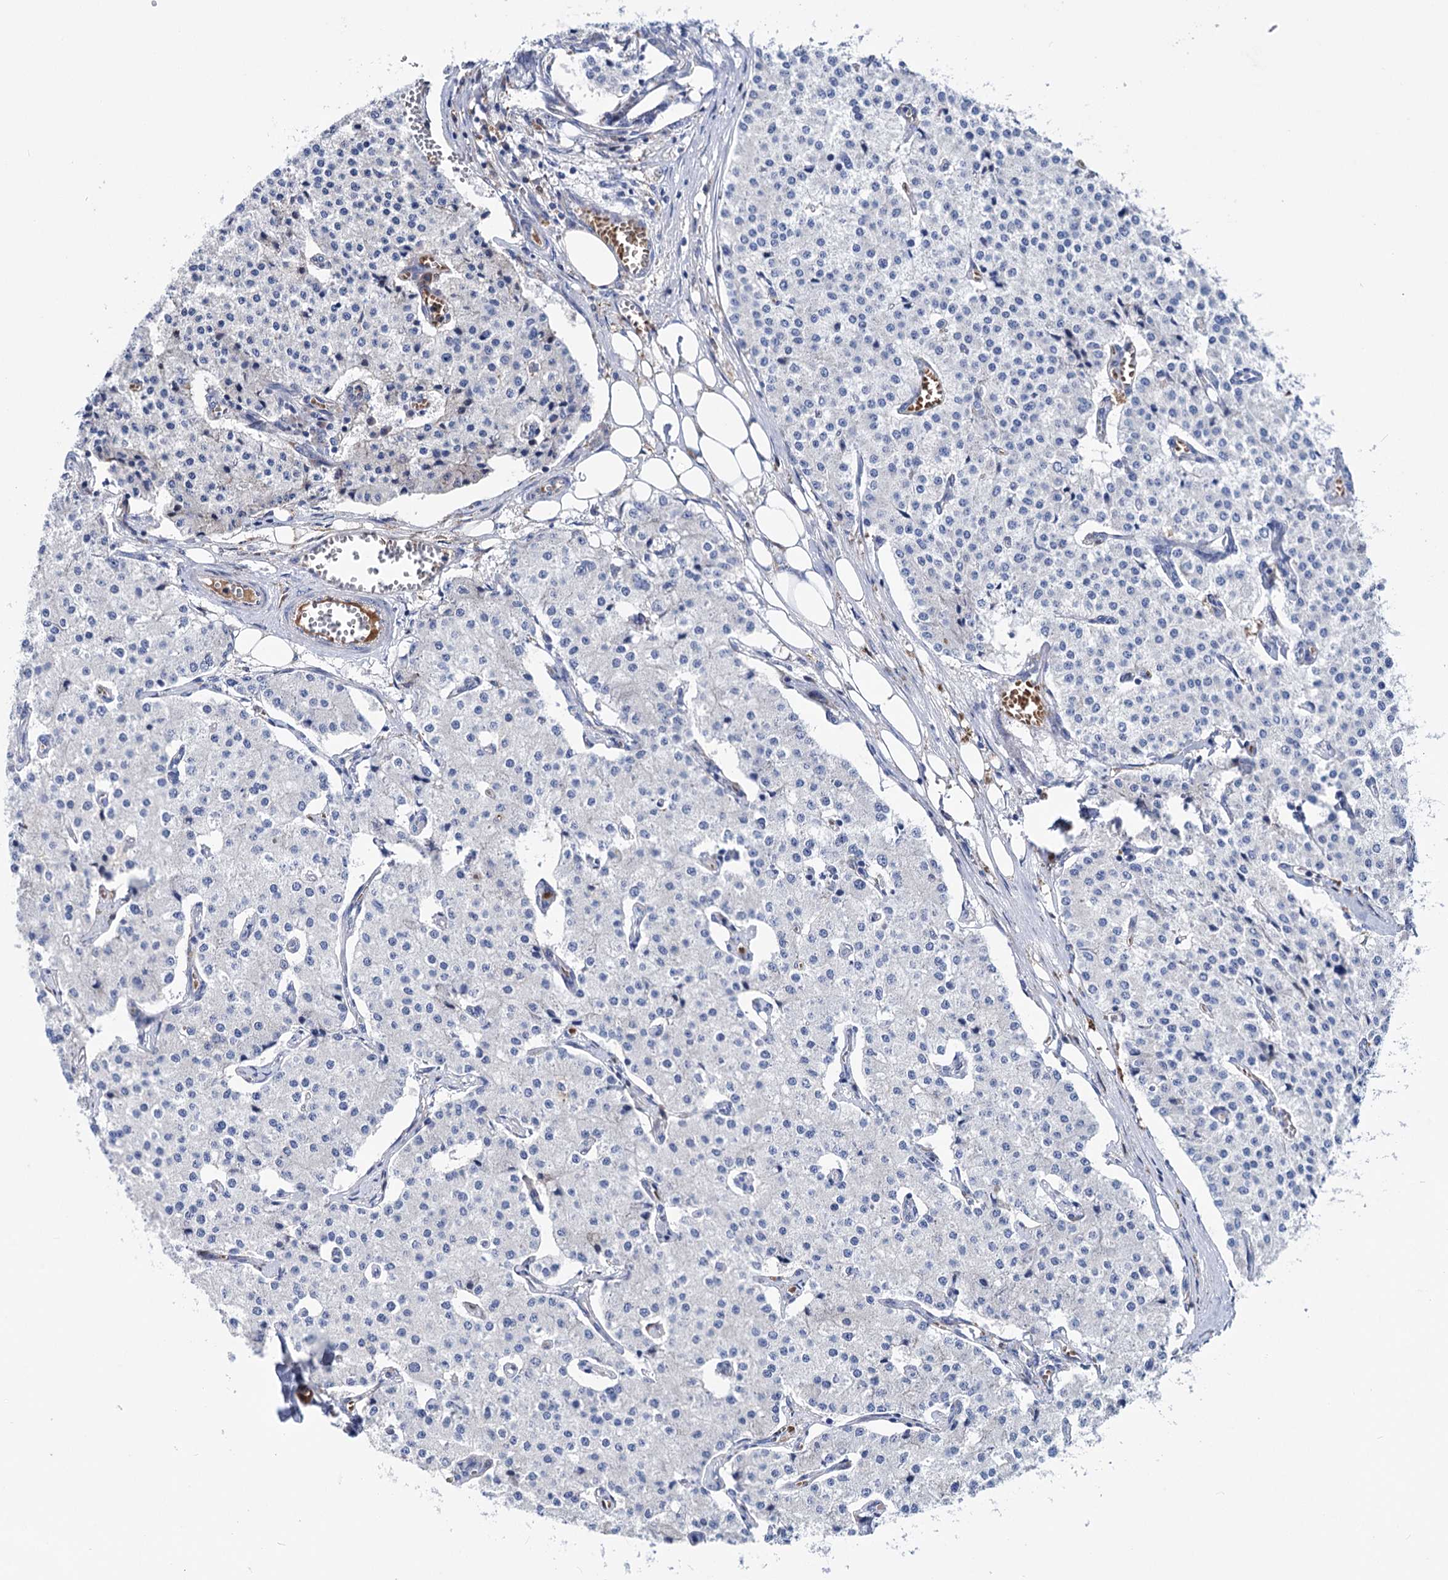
{"staining": {"intensity": "negative", "quantity": "none", "location": "none"}, "tissue": "carcinoid", "cell_type": "Tumor cells", "image_type": "cancer", "snomed": [{"axis": "morphology", "description": "Carcinoid, malignant, NOS"}, {"axis": "topography", "description": "Colon"}], "caption": "Immunohistochemistry (IHC) photomicrograph of neoplastic tissue: carcinoid stained with DAB (3,3'-diaminobenzidine) reveals no significant protein staining in tumor cells.", "gene": "ZNRD2", "patient": {"sex": "female", "age": 52}}